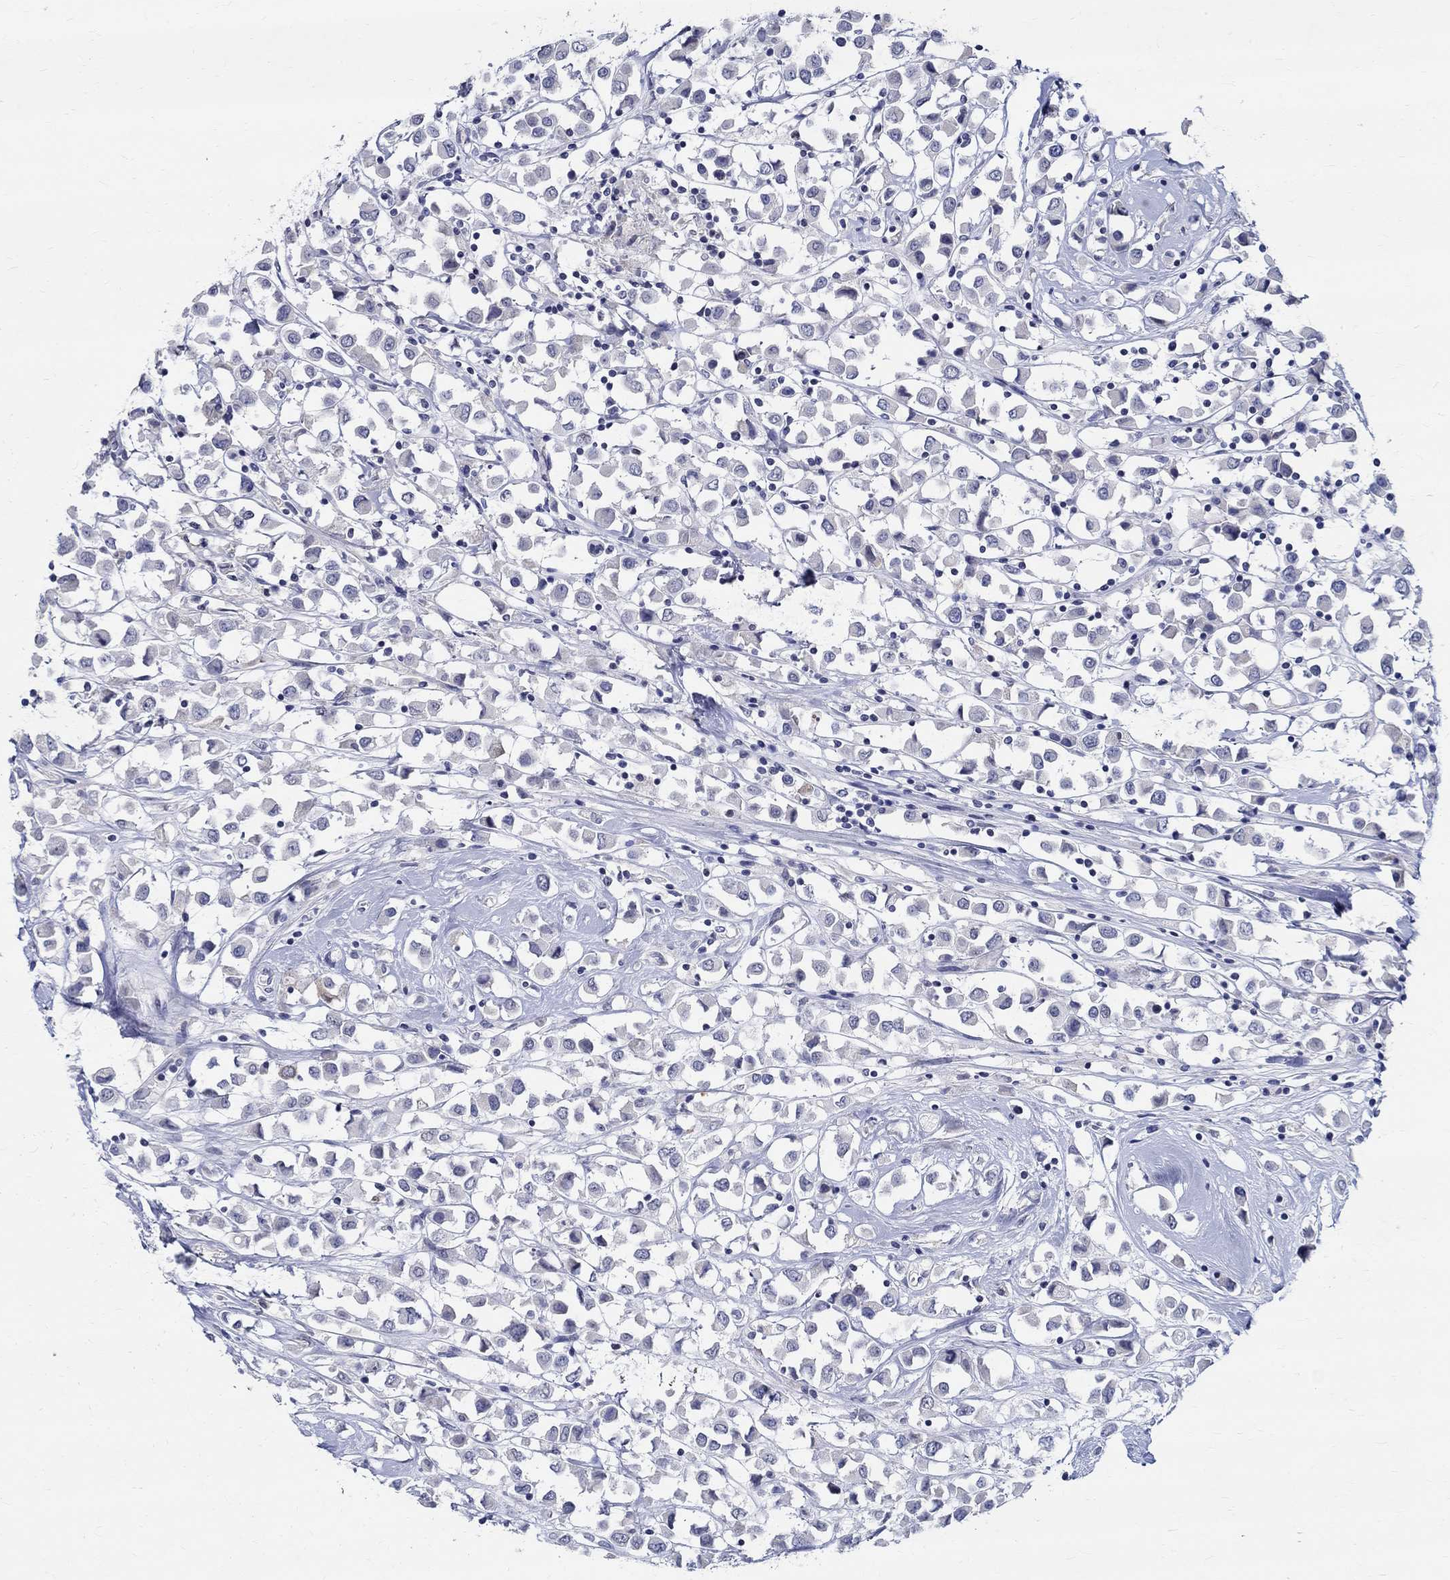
{"staining": {"intensity": "negative", "quantity": "none", "location": "none"}, "tissue": "breast cancer", "cell_type": "Tumor cells", "image_type": "cancer", "snomed": [{"axis": "morphology", "description": "Duct carcinoma"}, {"axis": "topography", "description": "Breast"}], "caption": "There is no significant staining in tumor cells of breast cancer.", "gene": "CETN1", "patient": {"sex": "female", "age": 61}}